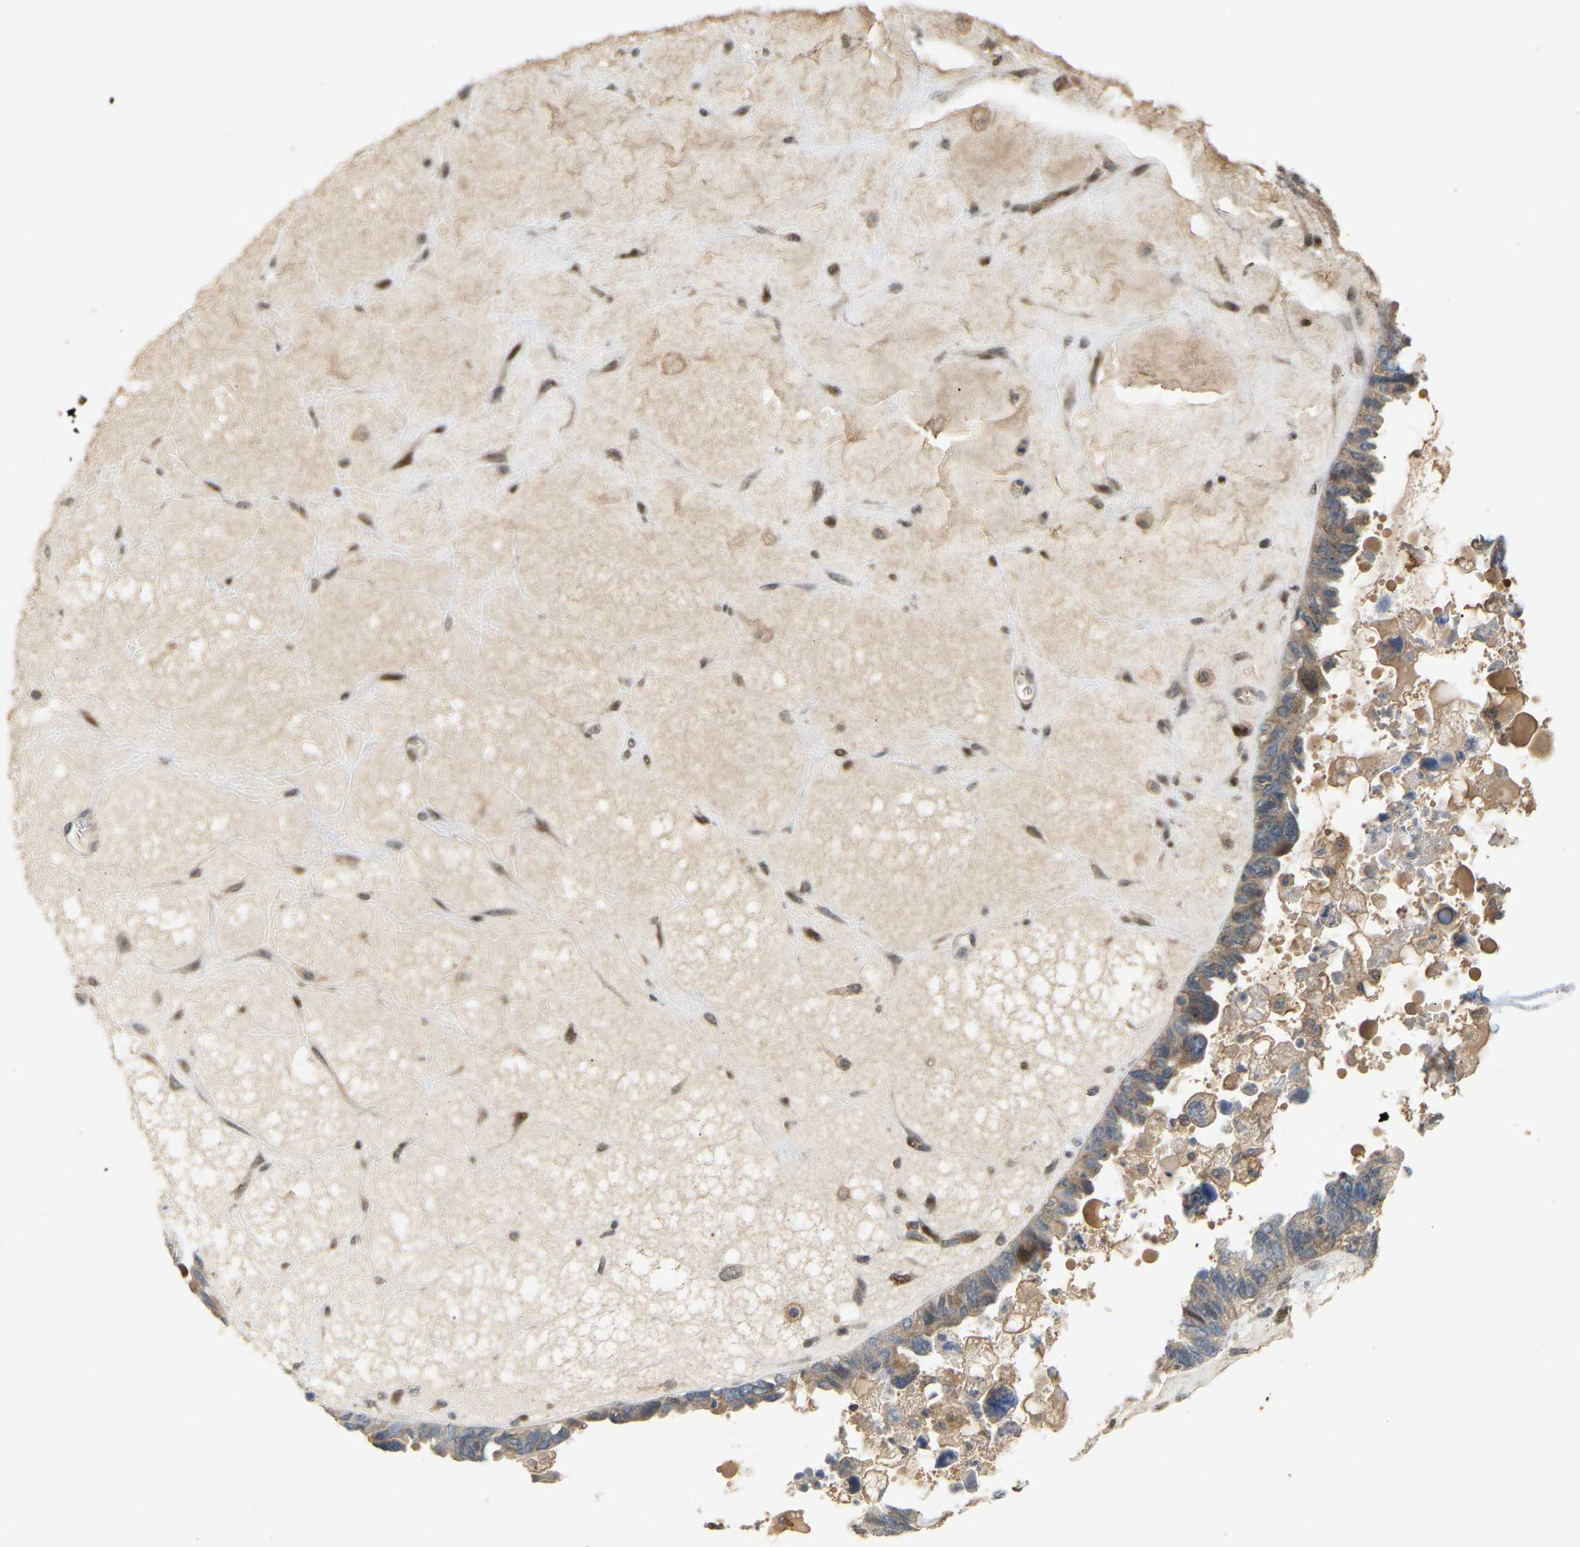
{"staining": {"intensity": "weak", "quantity": "25%-75%", "location": "cytoplasmic/membranous,nuclear"}, "tissue": "ovarian cancer", "cell_type": "Tumor cells", "image_type": "cancer", "snomed": [{"axis": "morphology", "description": "Cystadenocarcinoma, serous, NOS"}, {"axis": "topography", "description": "Ovary"}], "caption": "Weak cytoplasmic/membranous and nuclear protein expression is seen in approximately 25%-75% of tumor cells in ovarian cancer (serous cystadenocarcinoma).", "gene": "PTPN4", "patient": {"sex": "female", "age": 79}}